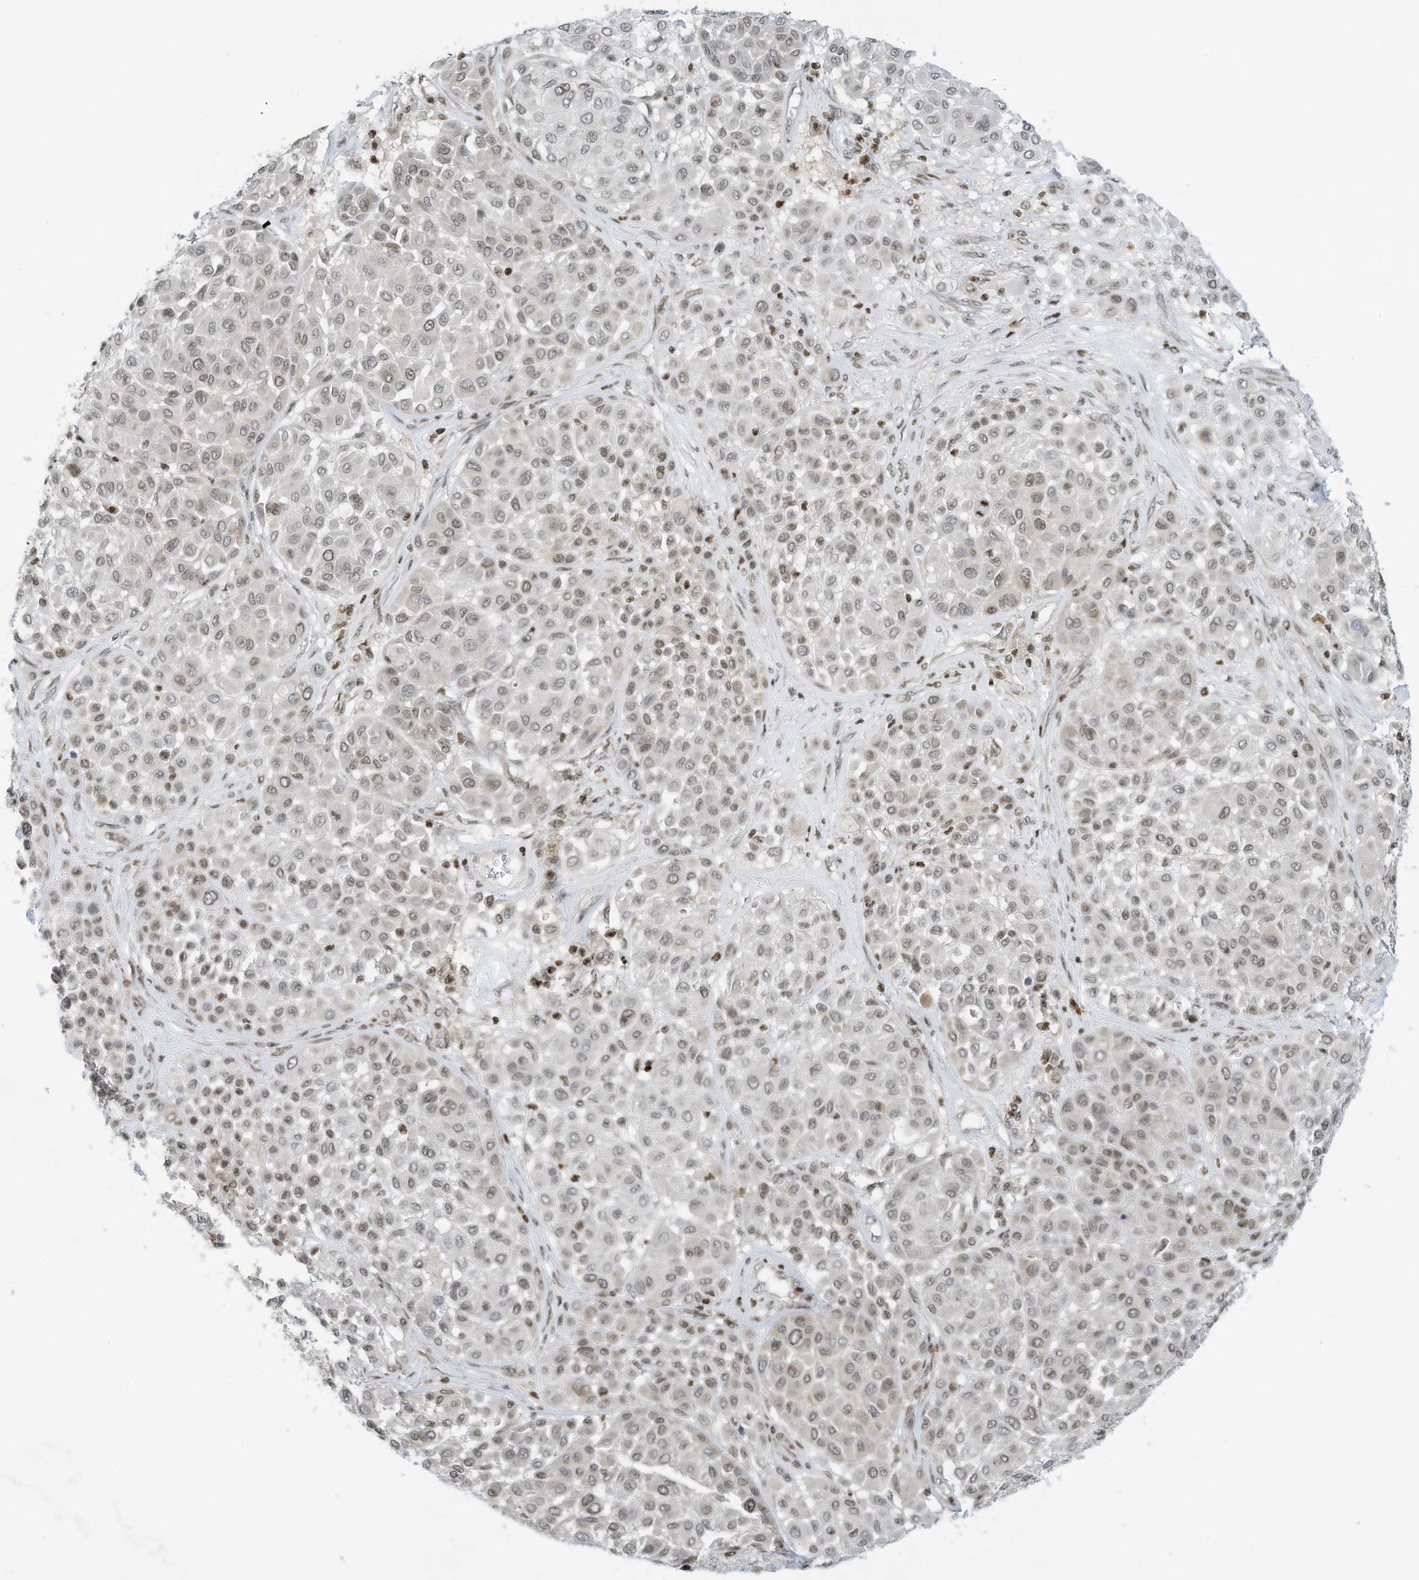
{"staining": {"intensity": "weak", "quantity": "25%-75%", "location": "nuclear"}, "tissue": "melanoma", "cell_type": "Tumor cells", "image_type": "cancer", "snomed": [{"axis": "morphology", "description": "Malignant melanoma, Metastatic site"}, {"axis": "topography", "description": "Soft tissue"}], "caption": "Weak nuclear protein staining is appreciated in approximately 25%-75% of tumor cells in melanoma.", "gene": "ADI1", "patient": {"sex": "male", "age": 41}}